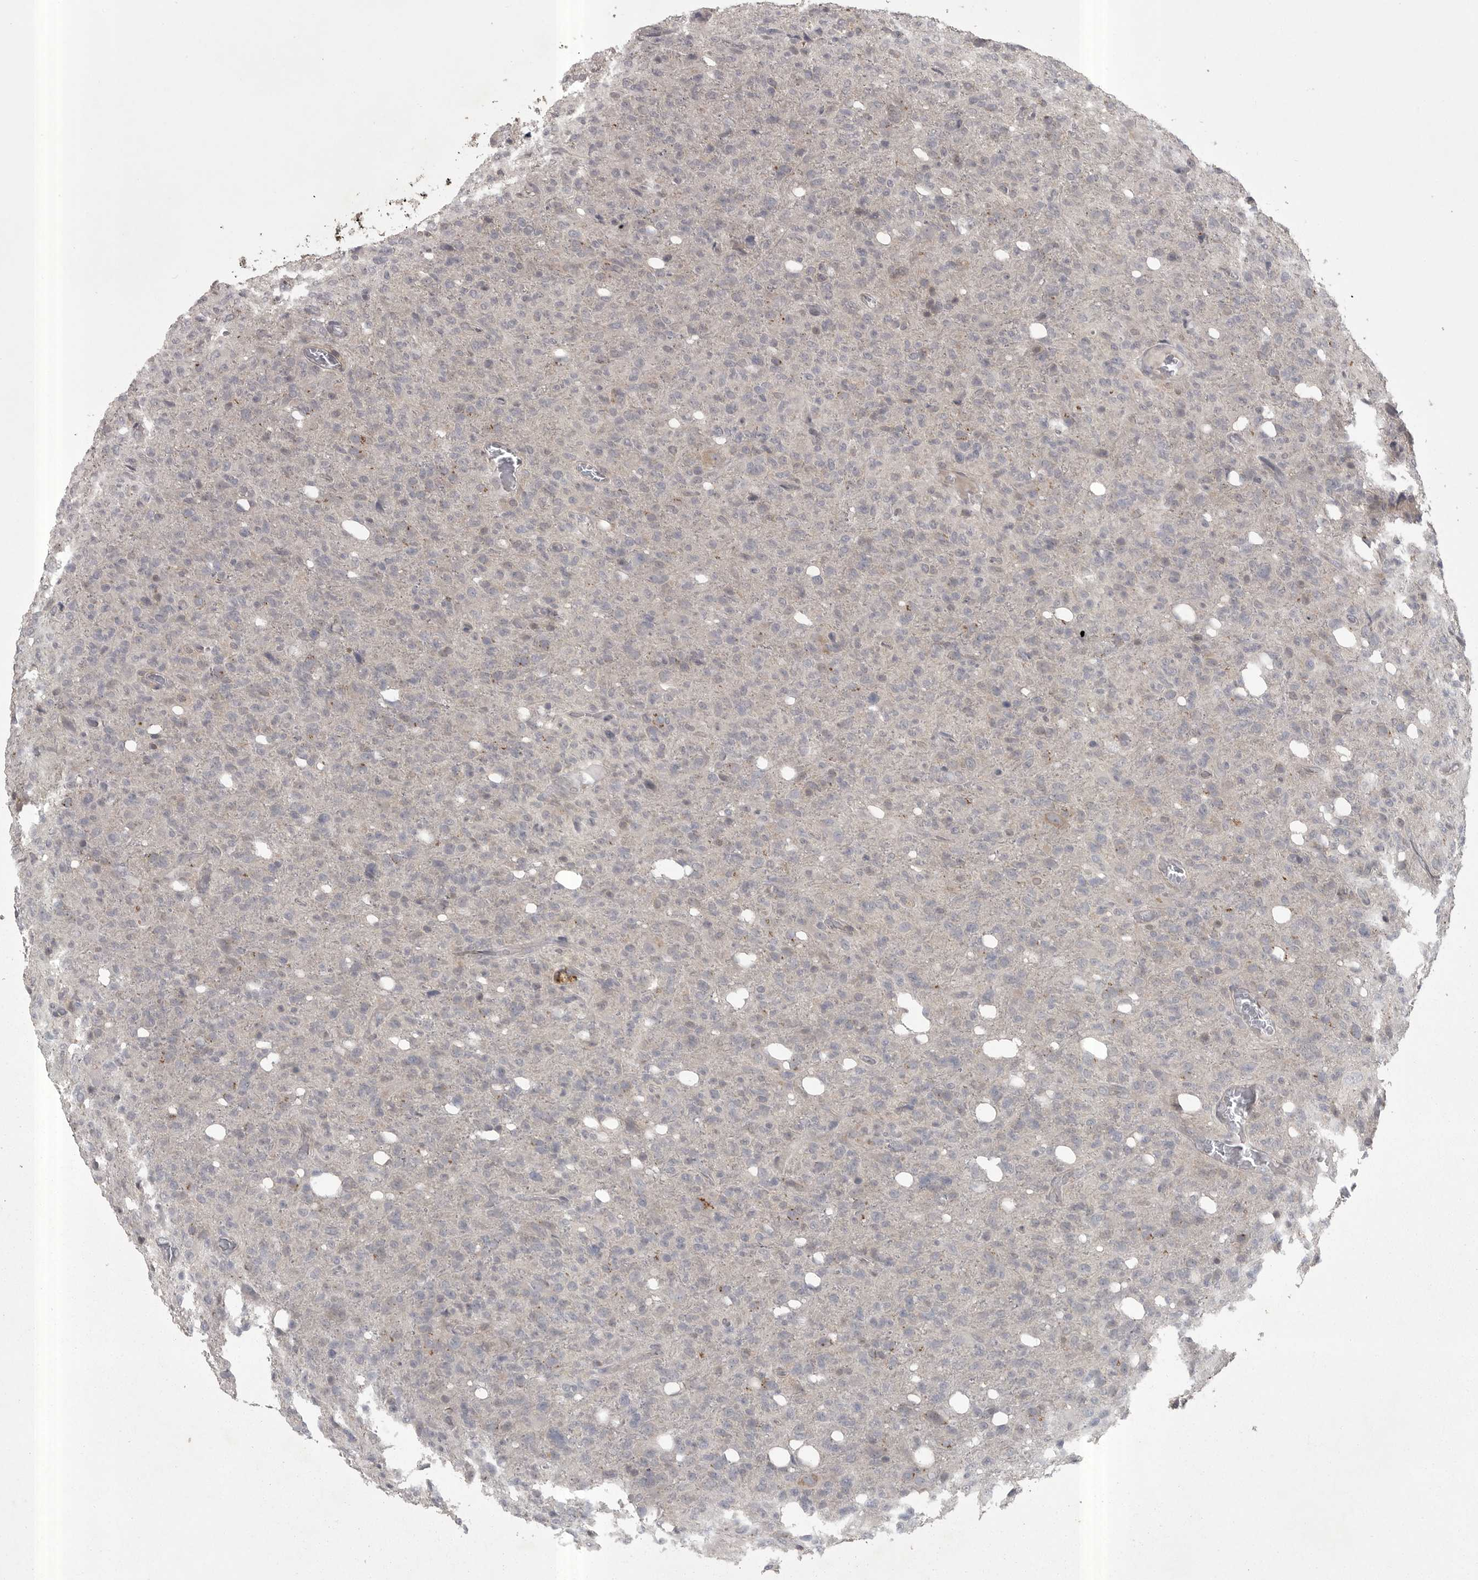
{"staining": {"intensity": "negative", "quantity": "none", "location": "none"}, "tissue": "glioma", "cell_type": "Tumor cells", "image_type": "cancer", "snomed": [{"axis": "morphology", "description": "Glioma, malignant, High grade"}, {"axis": "topography", "description": "Brain"}], "caption": "Immunohistochemistry photomicrograph of human glioma stained for a protein (brown), which displays no staining in tumor cells.", "gene": "PHF13", "patient": {"sex": "female", "age": 57}}